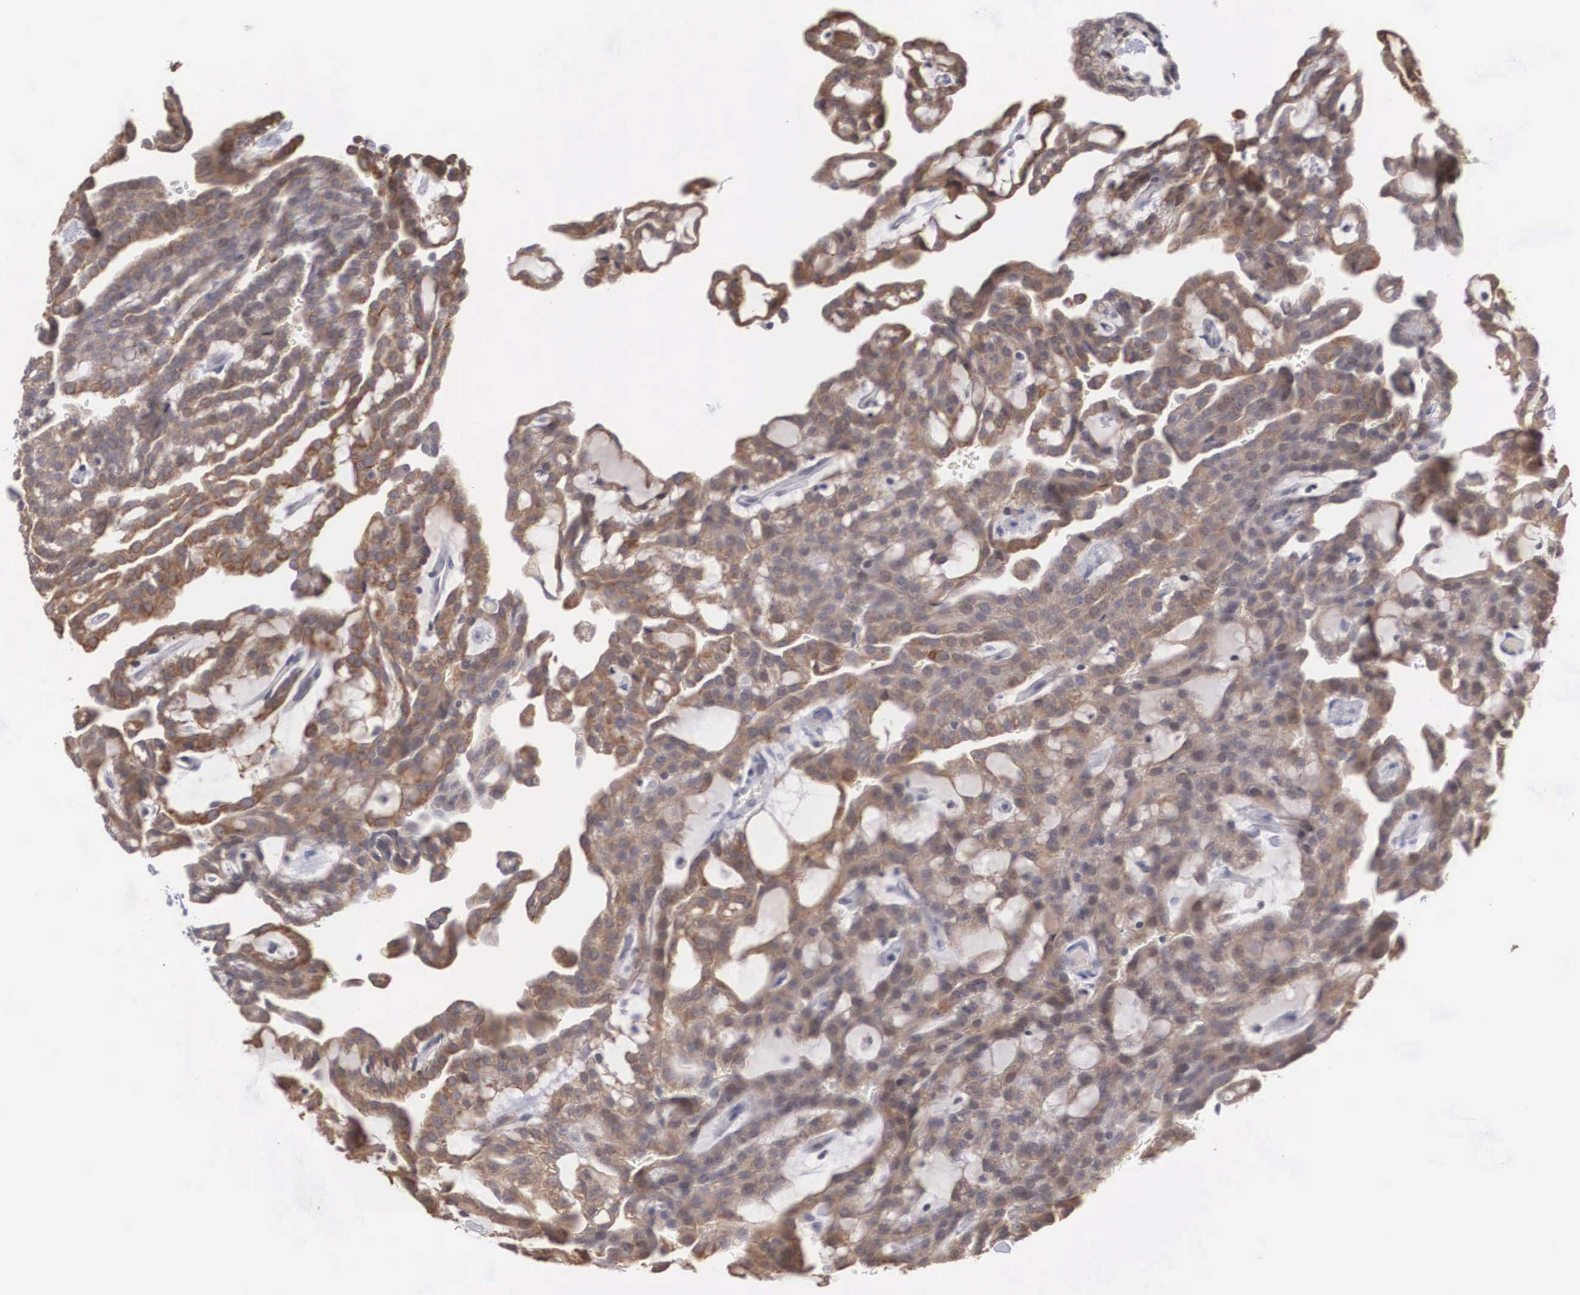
{"staining": {"intensity": "moderate", "quantity": "25%-75%", "location": "cytoplasmic/membranous"}, "tissue": "renal cancer", "cell_type": "Tumor cells", "image_type": "cancer", "snomed": [{"axis": "morphology", "description": "Adenocarcinoma, NOS"}, {"axis": "topography", "description": "Kidney"}], "caption": "Immunohistochemical staining of human renal cancer (adenocarcinoma) reveals medium levels of moderate cytoplasmic/membranous protein expression in about 25%-75% of tumor cells.", "gene": "WDR89", "patient": {"sex": "male", "age": 63}}